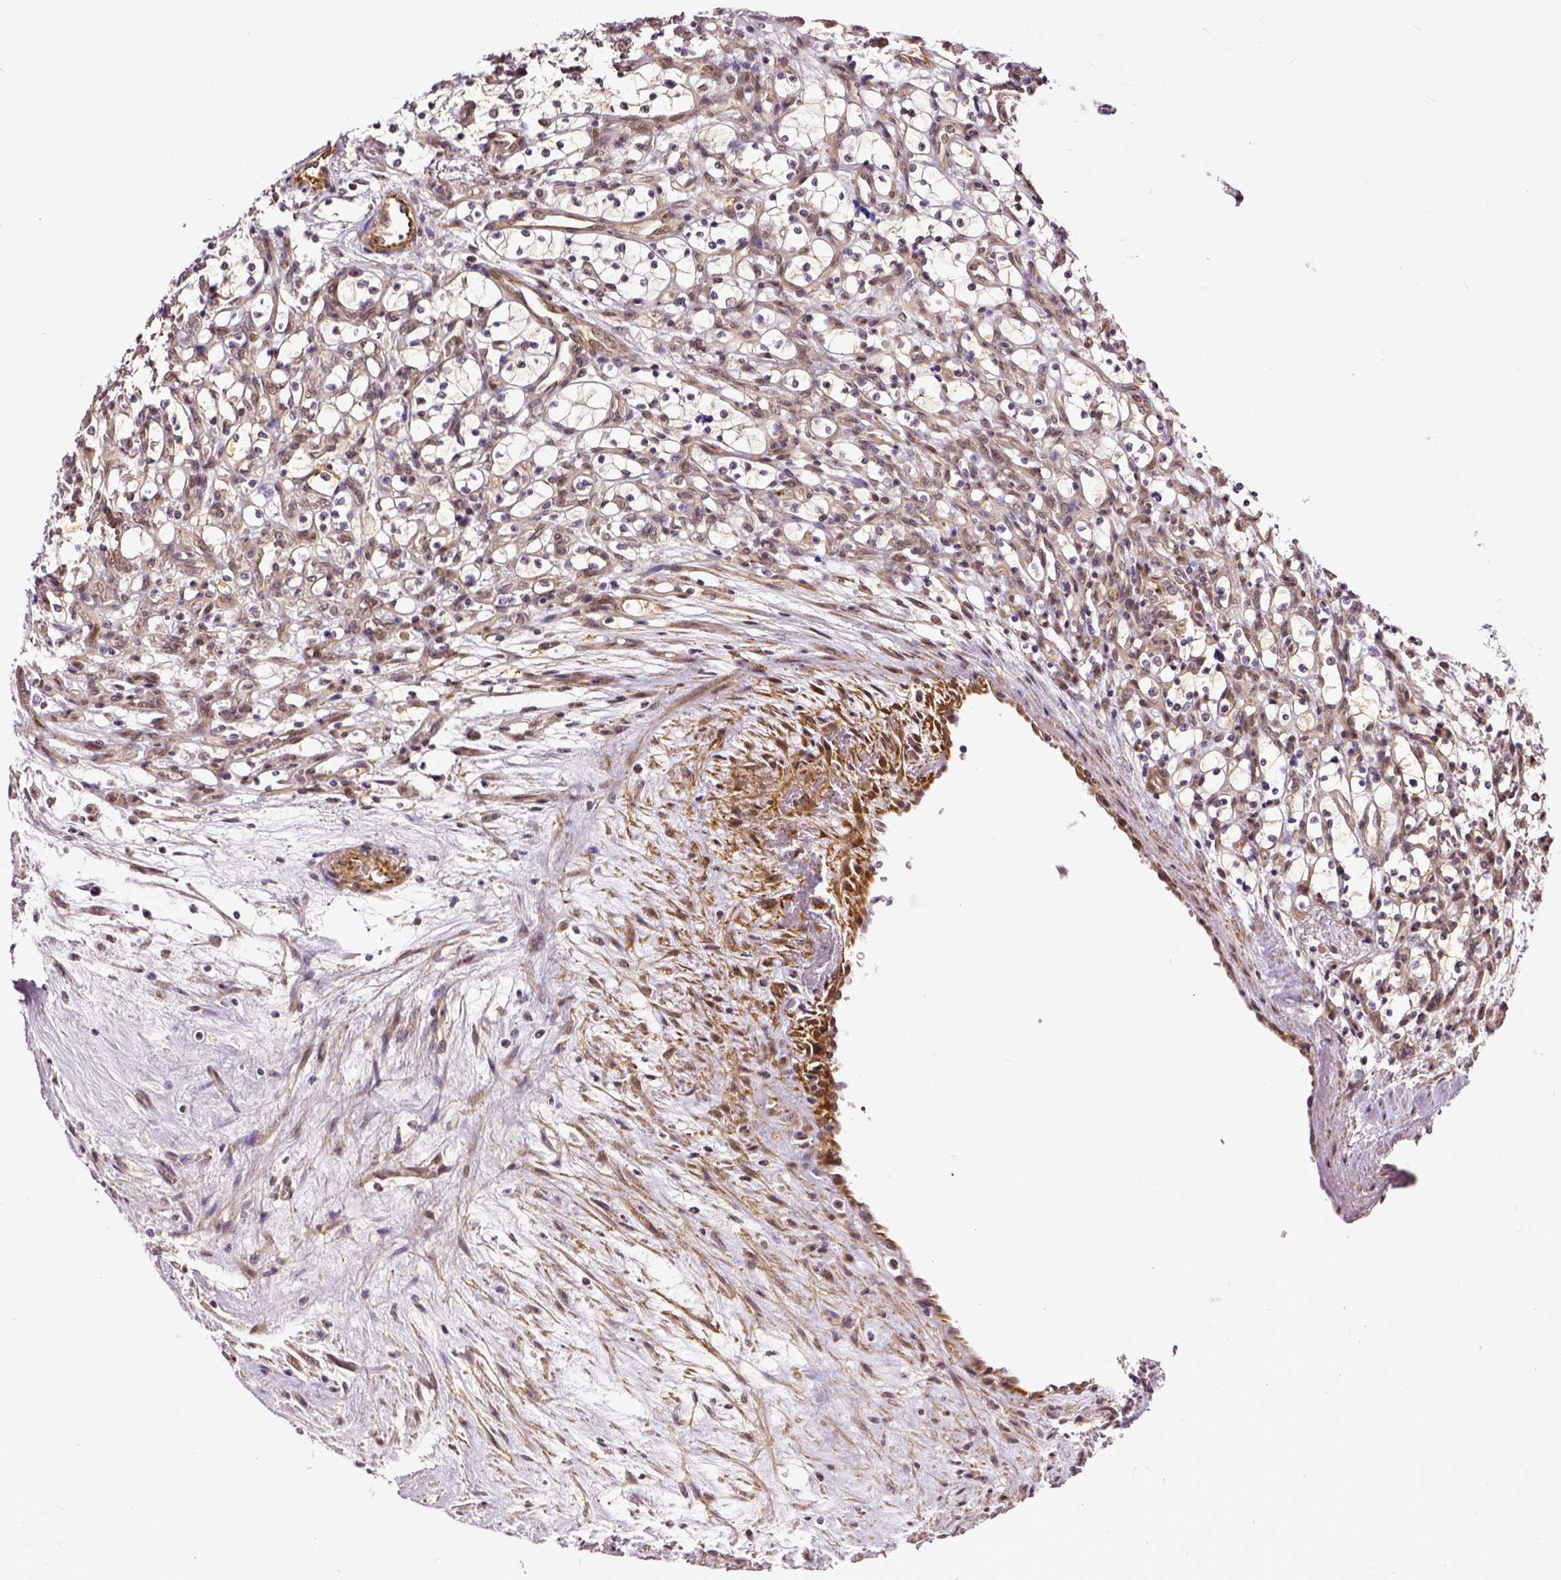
{"staining": {"intensity": "weak", "quantity": ">75%", "location": "cytoplasmic/membranous"}, "tissue": "renal cancer", "cell_type": "Tumor cells", "image_type": "cancer", "snomed": [{"axis": "morphology", "description": "Adenocarcinoma, NOS"}, {"axis": "topography", "description": "Kidney"}], "caption": "Immunohistochemistry image of neoplastic tissue: human renal cancer stained using IHC exhibits low levels of weak protein expression localized specifically in the cytoplasmic/membranous of tumor cells, appearing as a cytoplasmic/membranous brown color.", "gene": "DICER1", "patient": {"sex": "female", "age": 69}}